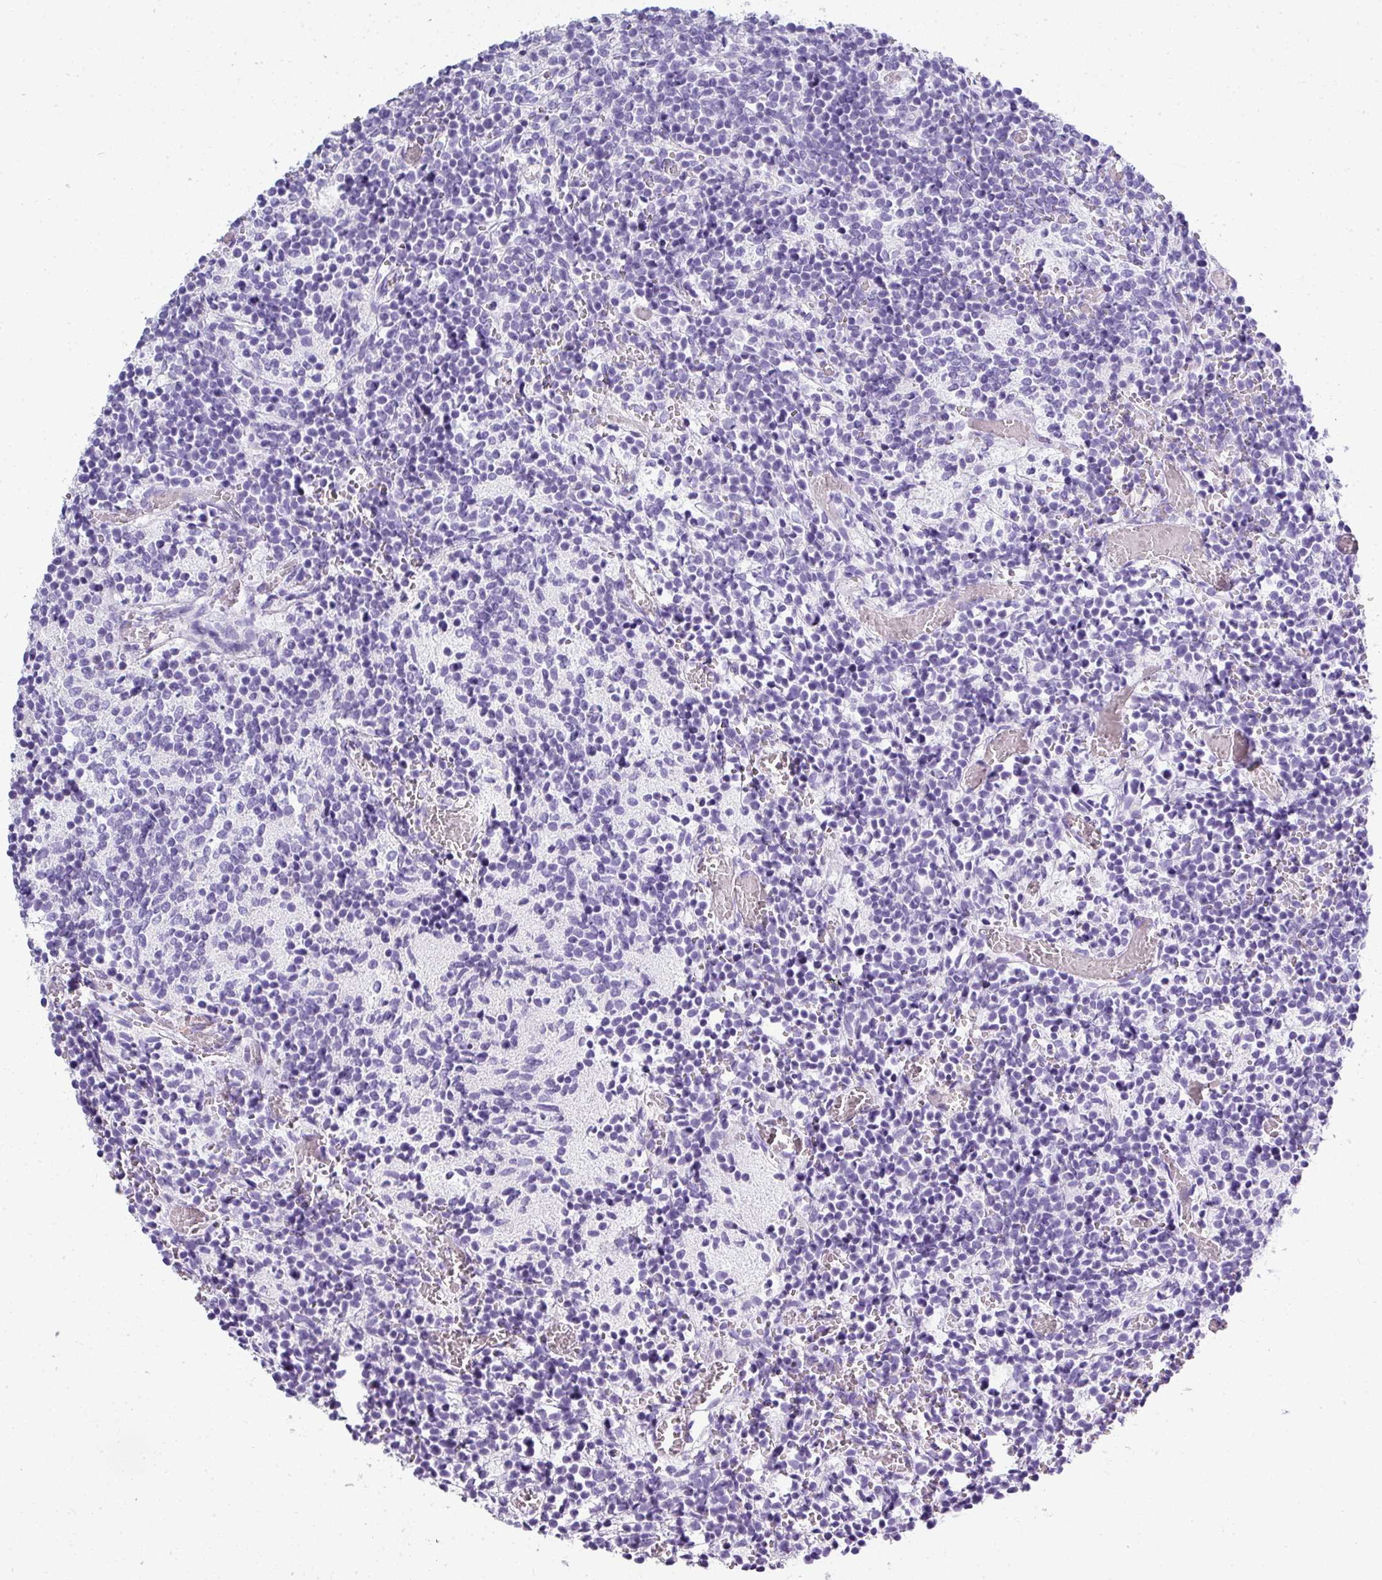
{"staining": {"intensity": "negative", "quantity": "none", "location": "none"}, "tissue": "glioma", "cell_type": "Tumor cells", "image_type": "cancer", "snomed": [{"axis": "morphology", "description": "Glioma, malignant, Low grade"}, {"axis": "topography", "description": "Brain"}], "caption": "The histopathology image shows no staining of tumor cells in malignant glioma (low-grade).", "gene": "ZNF568", "patient": {"sex": "female", "age": 1}}